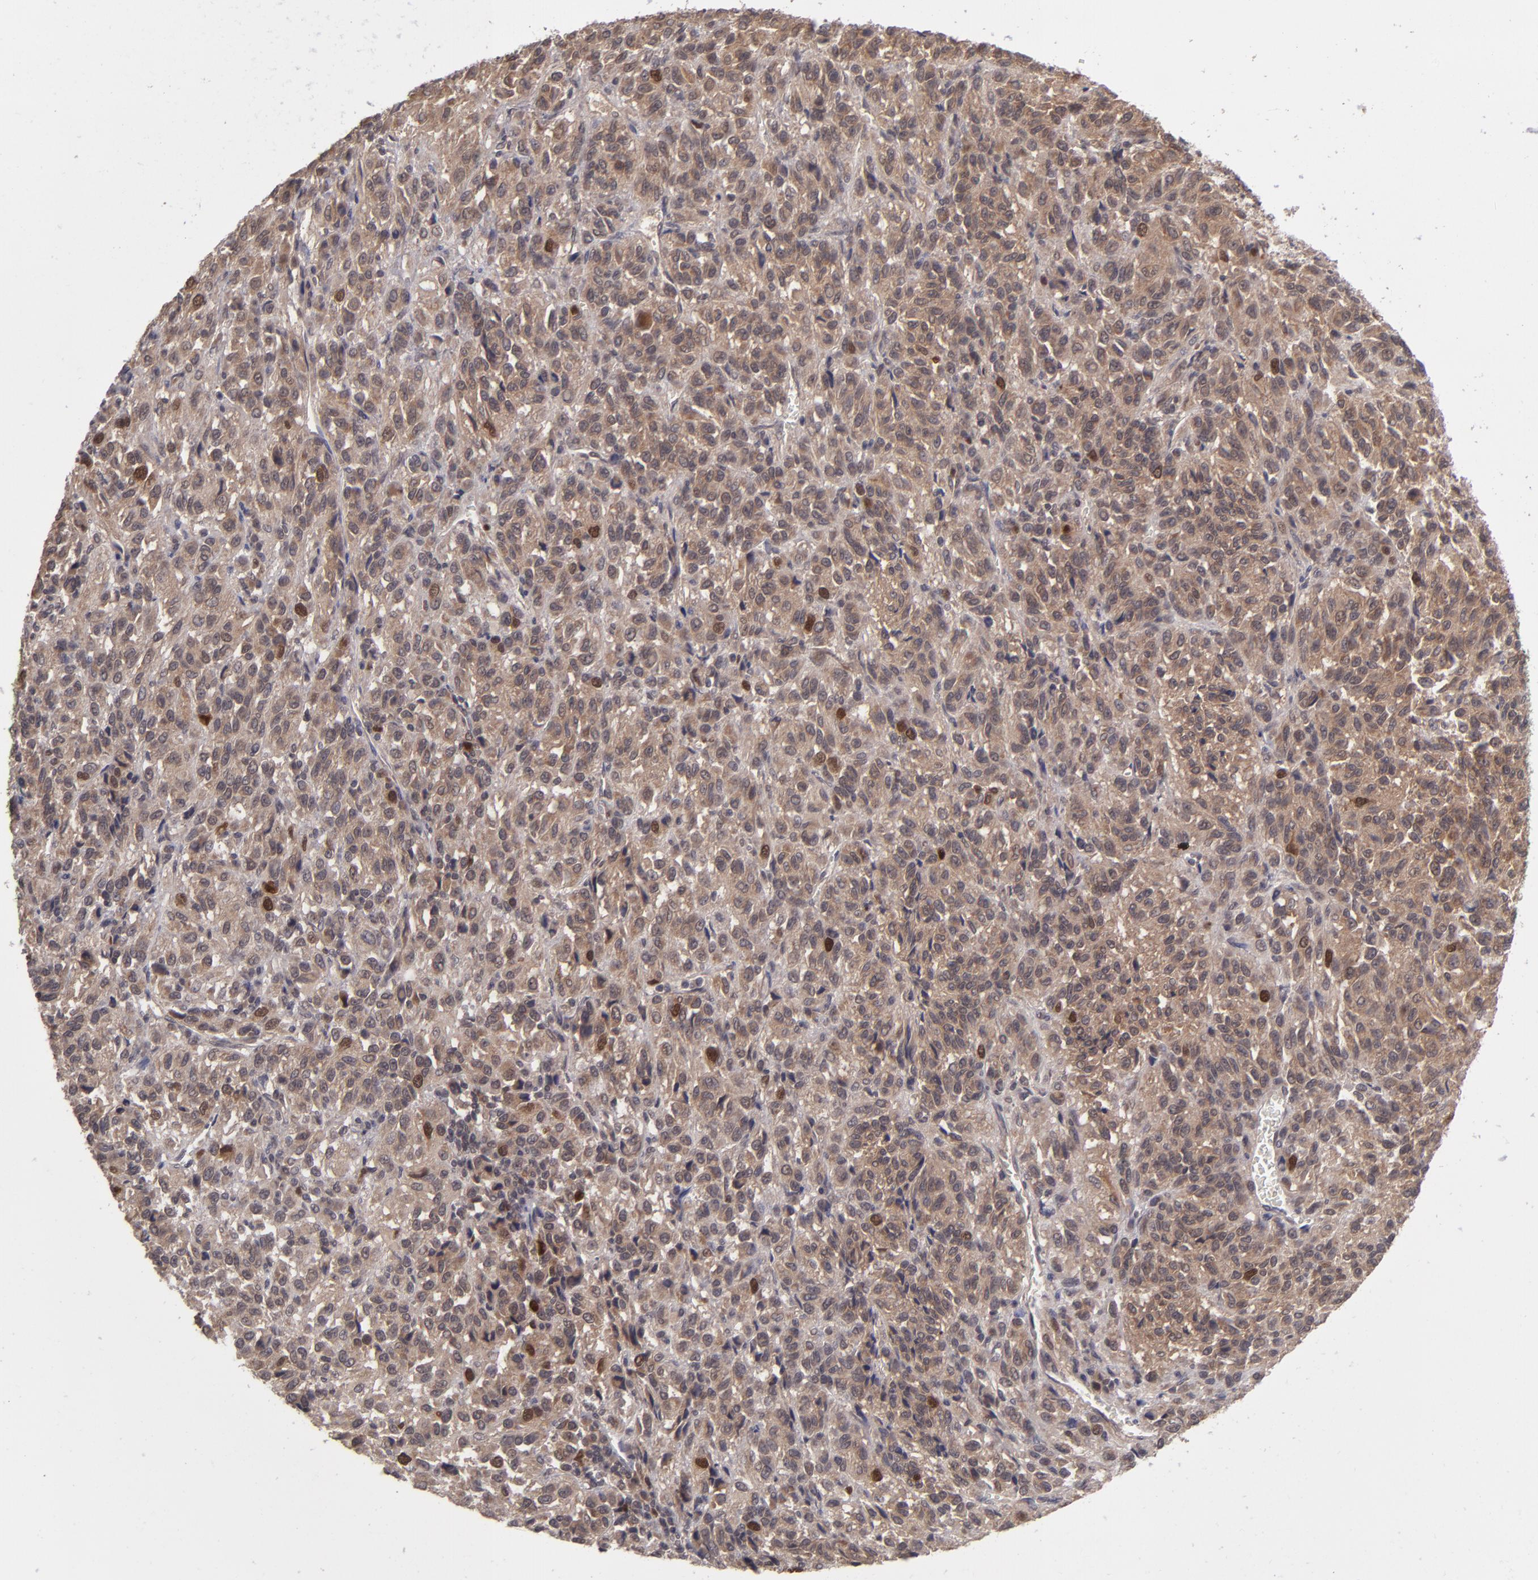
{"staining": {"intensity": "moderate", "quantity": "25%-75%", "location": "cytoplasmic/membranous"}, "tissue": "melanoma", "cell_type": "Tumor cells", "image_type": "cancer", "snomed": [{"axis": "morphology", "description": "Malignant melanoma, Metastatic site"}, {"axis": "topography", "description": "Lung"}], "caption": "The photomicrograph shows immunohistochemical staining of malignant melanoma (metastatic site). There is moderate cytoplasmic/membranous expression is seen in about 25%-75% of tumor cells.", "gene": "TYMS", "patient": {"sex": "male", "age": 64}}